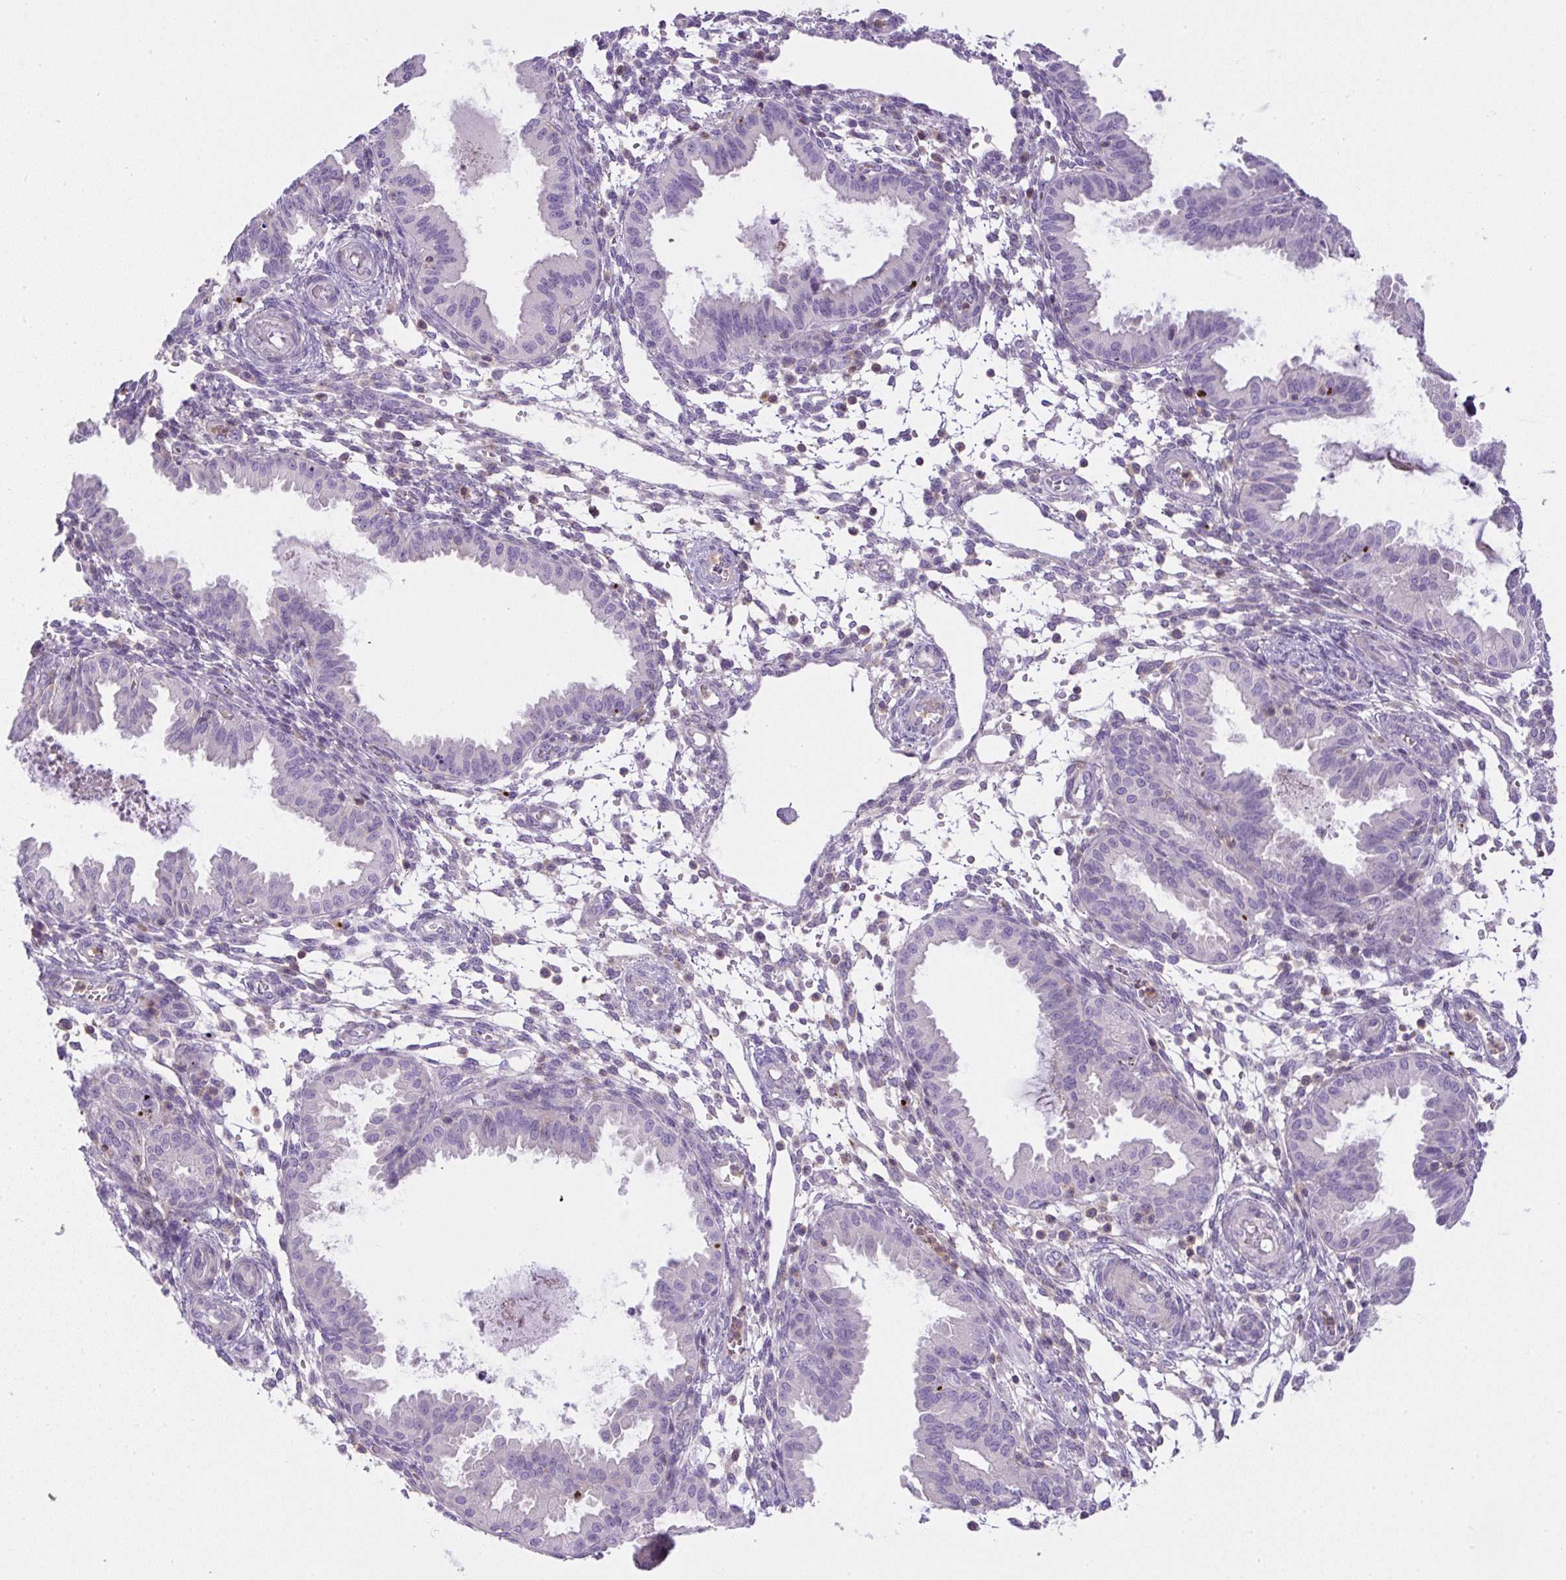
{"staining": {"intensity": "negative", "quantity": "none", "location": "none"}, "tissue": "endometrium", "cell_type": "Cells in endometrial stroma", "image_type": "normal", "snomed": [{"axis": "morphology", "description": "Normal tissue, NOS"}, {"axis": "topography", "description": "Endometrium"}], "caption": "A histopathology image of endometrium stained for a protein displays no brown staining in cells in endometrial stroma. Brightfield microscopy of immunohistochemistry (IHC) stained with DAB (brown) and hematoxylin (blue), captured at high magnification.", "gene": "PIP5KL1", "patient": {"sex": "female", "age": 33}}